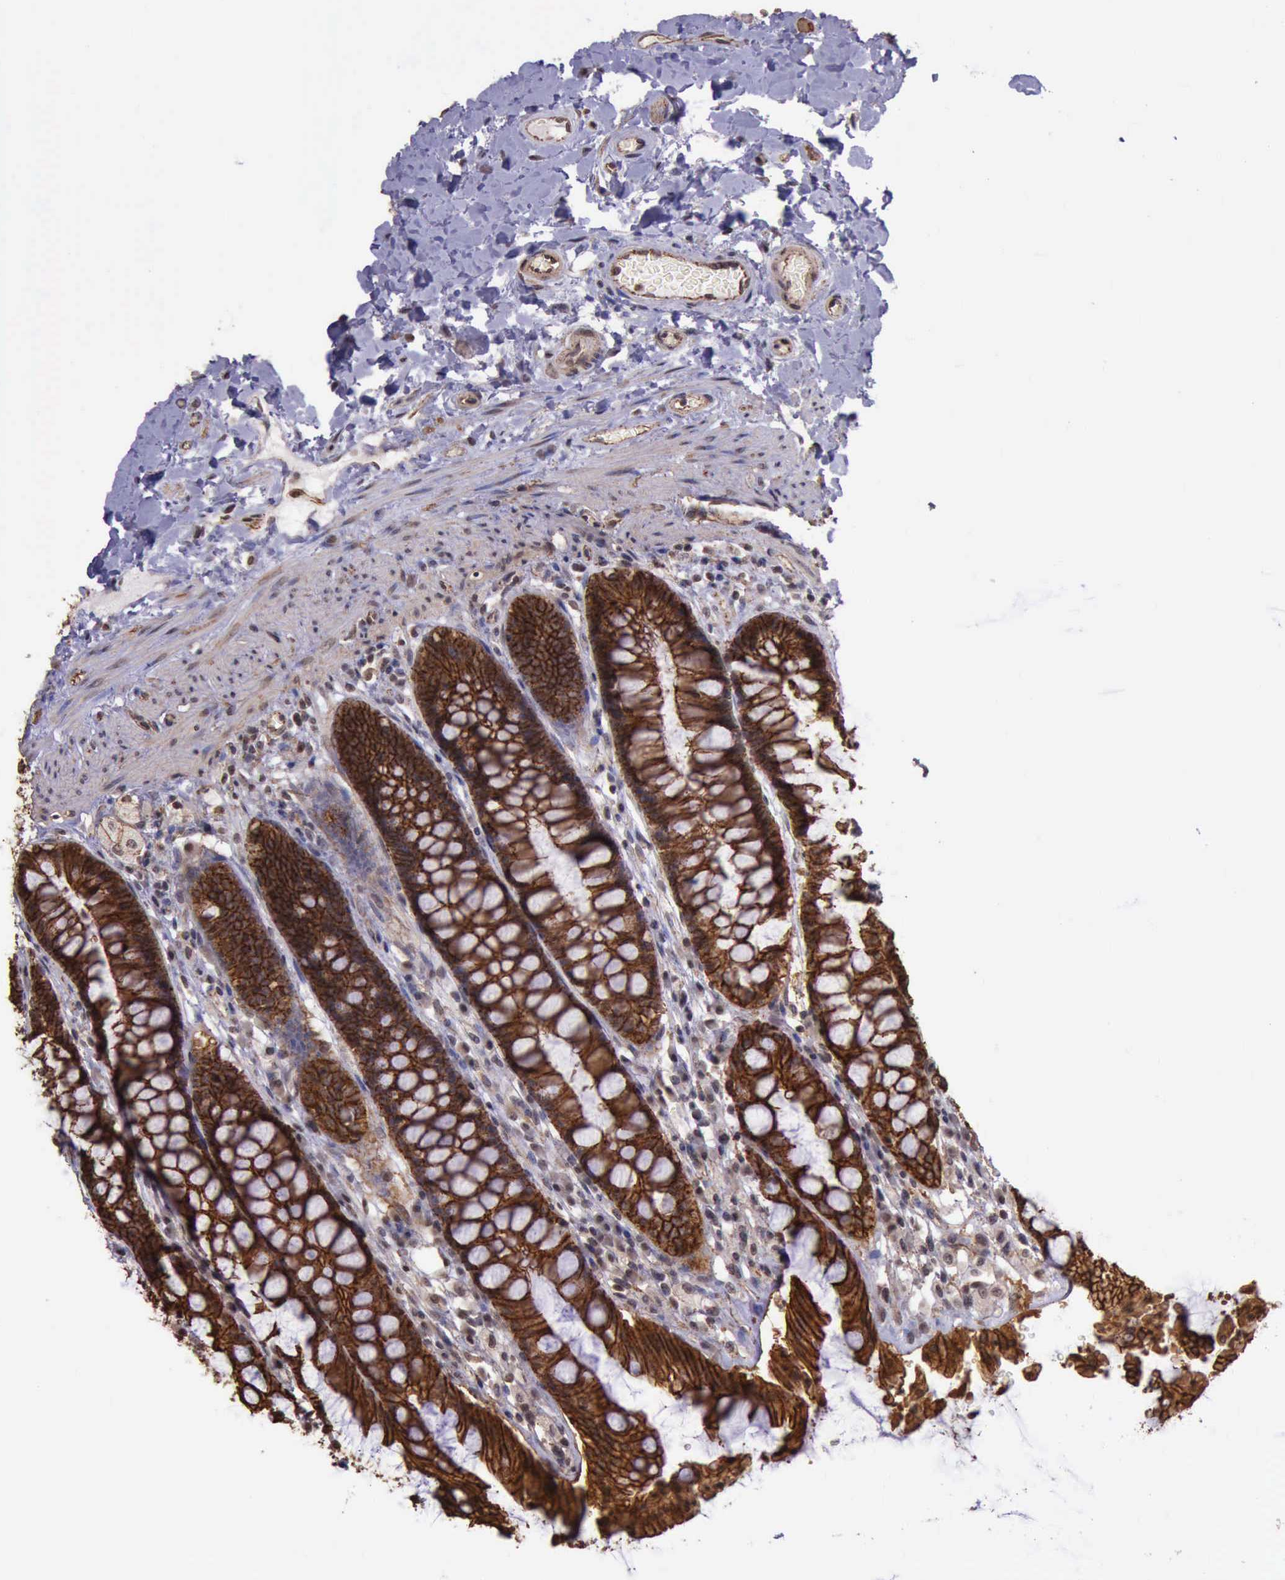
{"staining": {"intensity": "strong", "quantity": ">75%", "location": "cytoplasmic/membranous"}, "tissue": "rectum", "cell_type": "Glandular cells", "image_type": "normal", "snomed": [{"axis": "morphology", "description": "Normal tissue, NOS"}, {"axis": "topography", "description": "Rectum"}], "caption": "Immunohistochemistry (IHC) (DAB (3,3'-diaminobenzidine)) staining of unremarkable human rectum demonstrates strong cytoplasmic/membranous protein expression in approximately >75% of glandular cells. (brown staining indicates protein expression, while blue staining denotes nuclei).", "gene": "CTNNB1", "patient": {"sex": "female", "age": 46}}